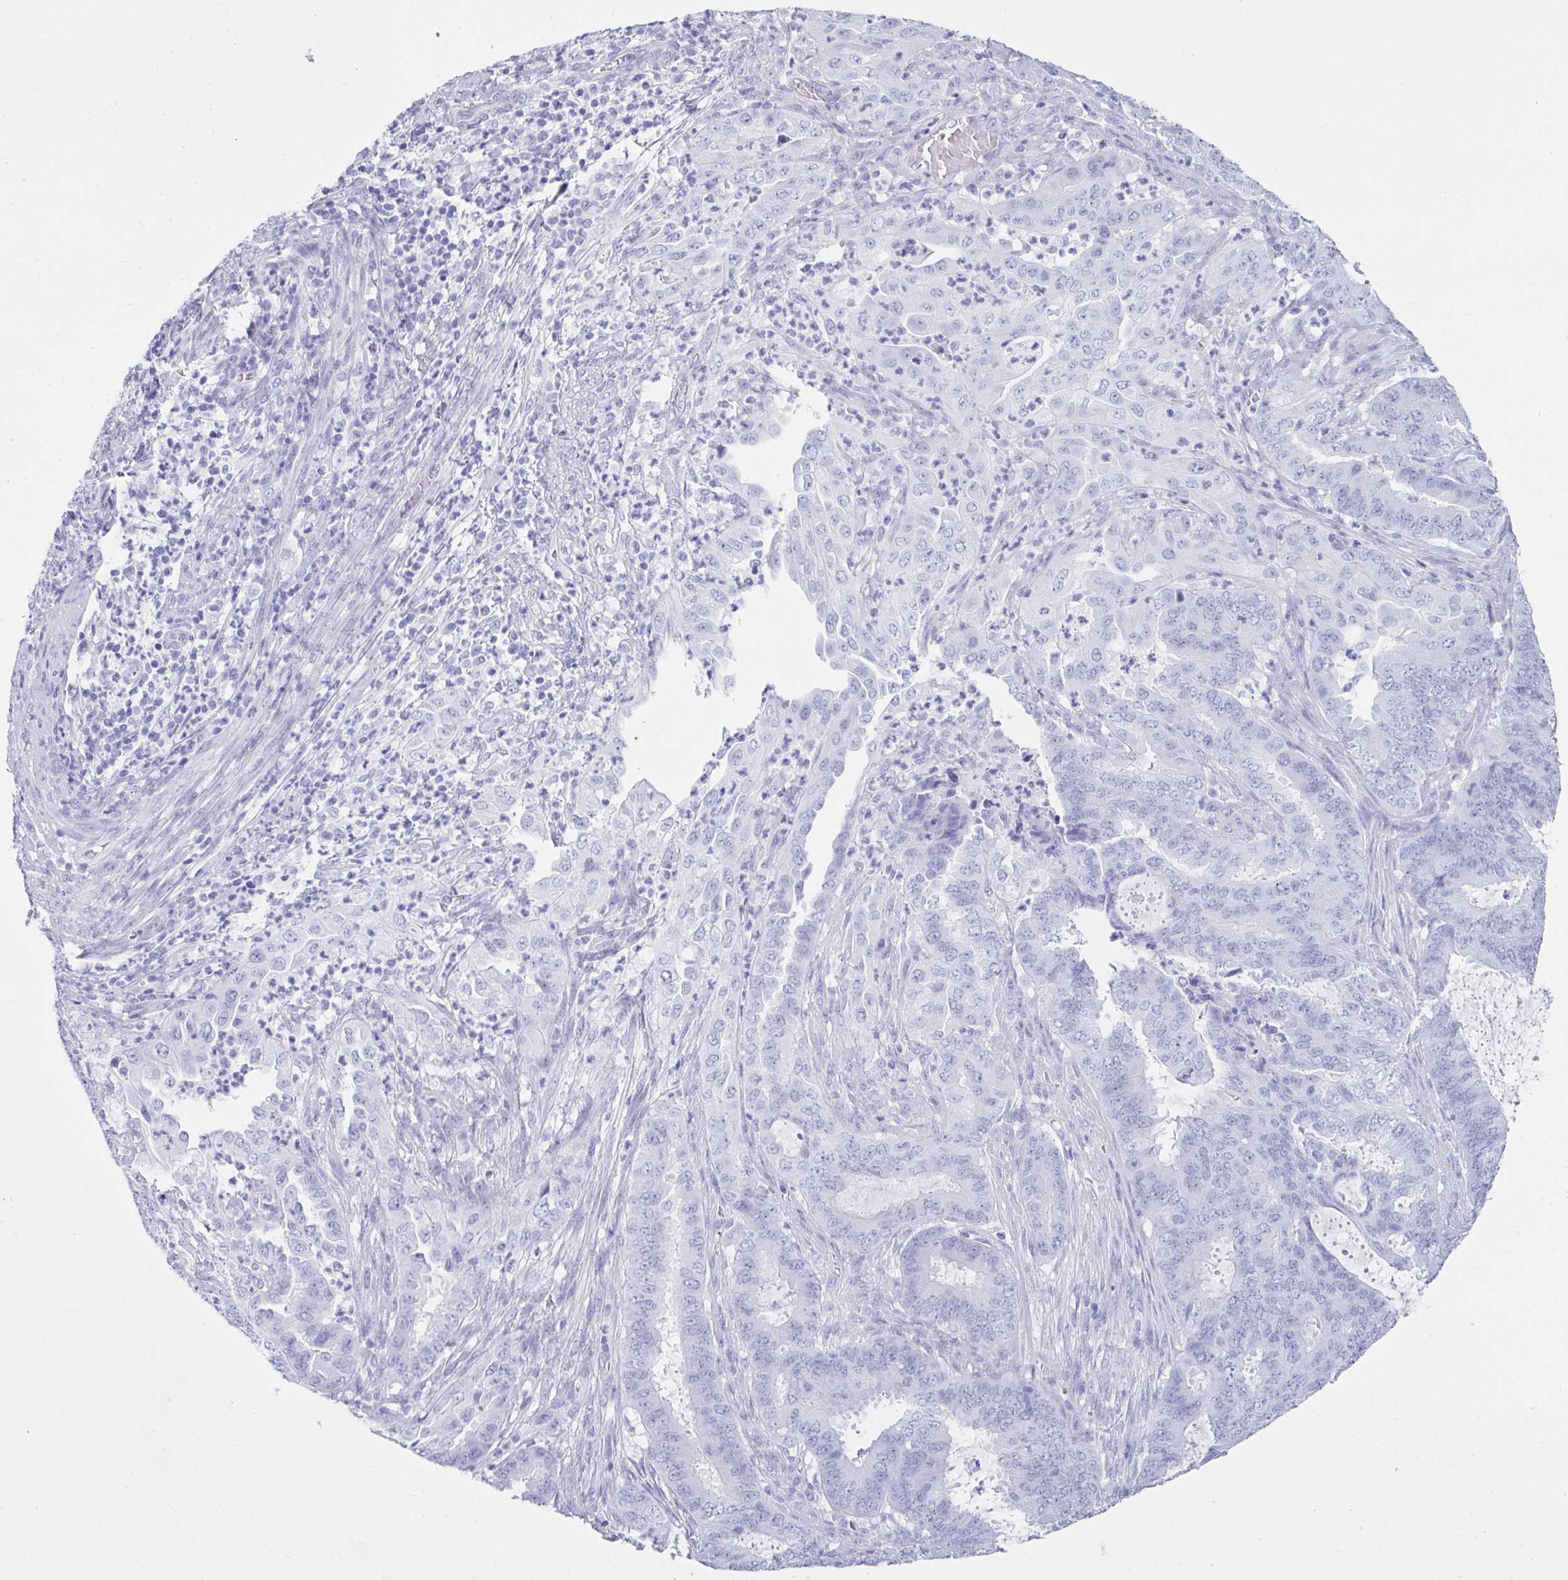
{"staining": {"intensity": "negative", "quantity": "none", "location": "none"}, "tissue": "endometrial cancer", "cell_type": "Tumor cells", "image_type": "cancer", "snomed": [{"axis": "morphology", "description": "Adenocarcinoma, NOS"}, {"axis": "topography", "description": "Endometrium"}], "caption": "High power microscopy histopathology image of an immunohistochemistry histopathology image of adenocarcinoma (endometrial), revealing no significant positivity in tumor cells. (IHC, brightfield microscopy, high magnification).", "gene": "LGALS4", "patient": {"sex": "female", "age": 51}}